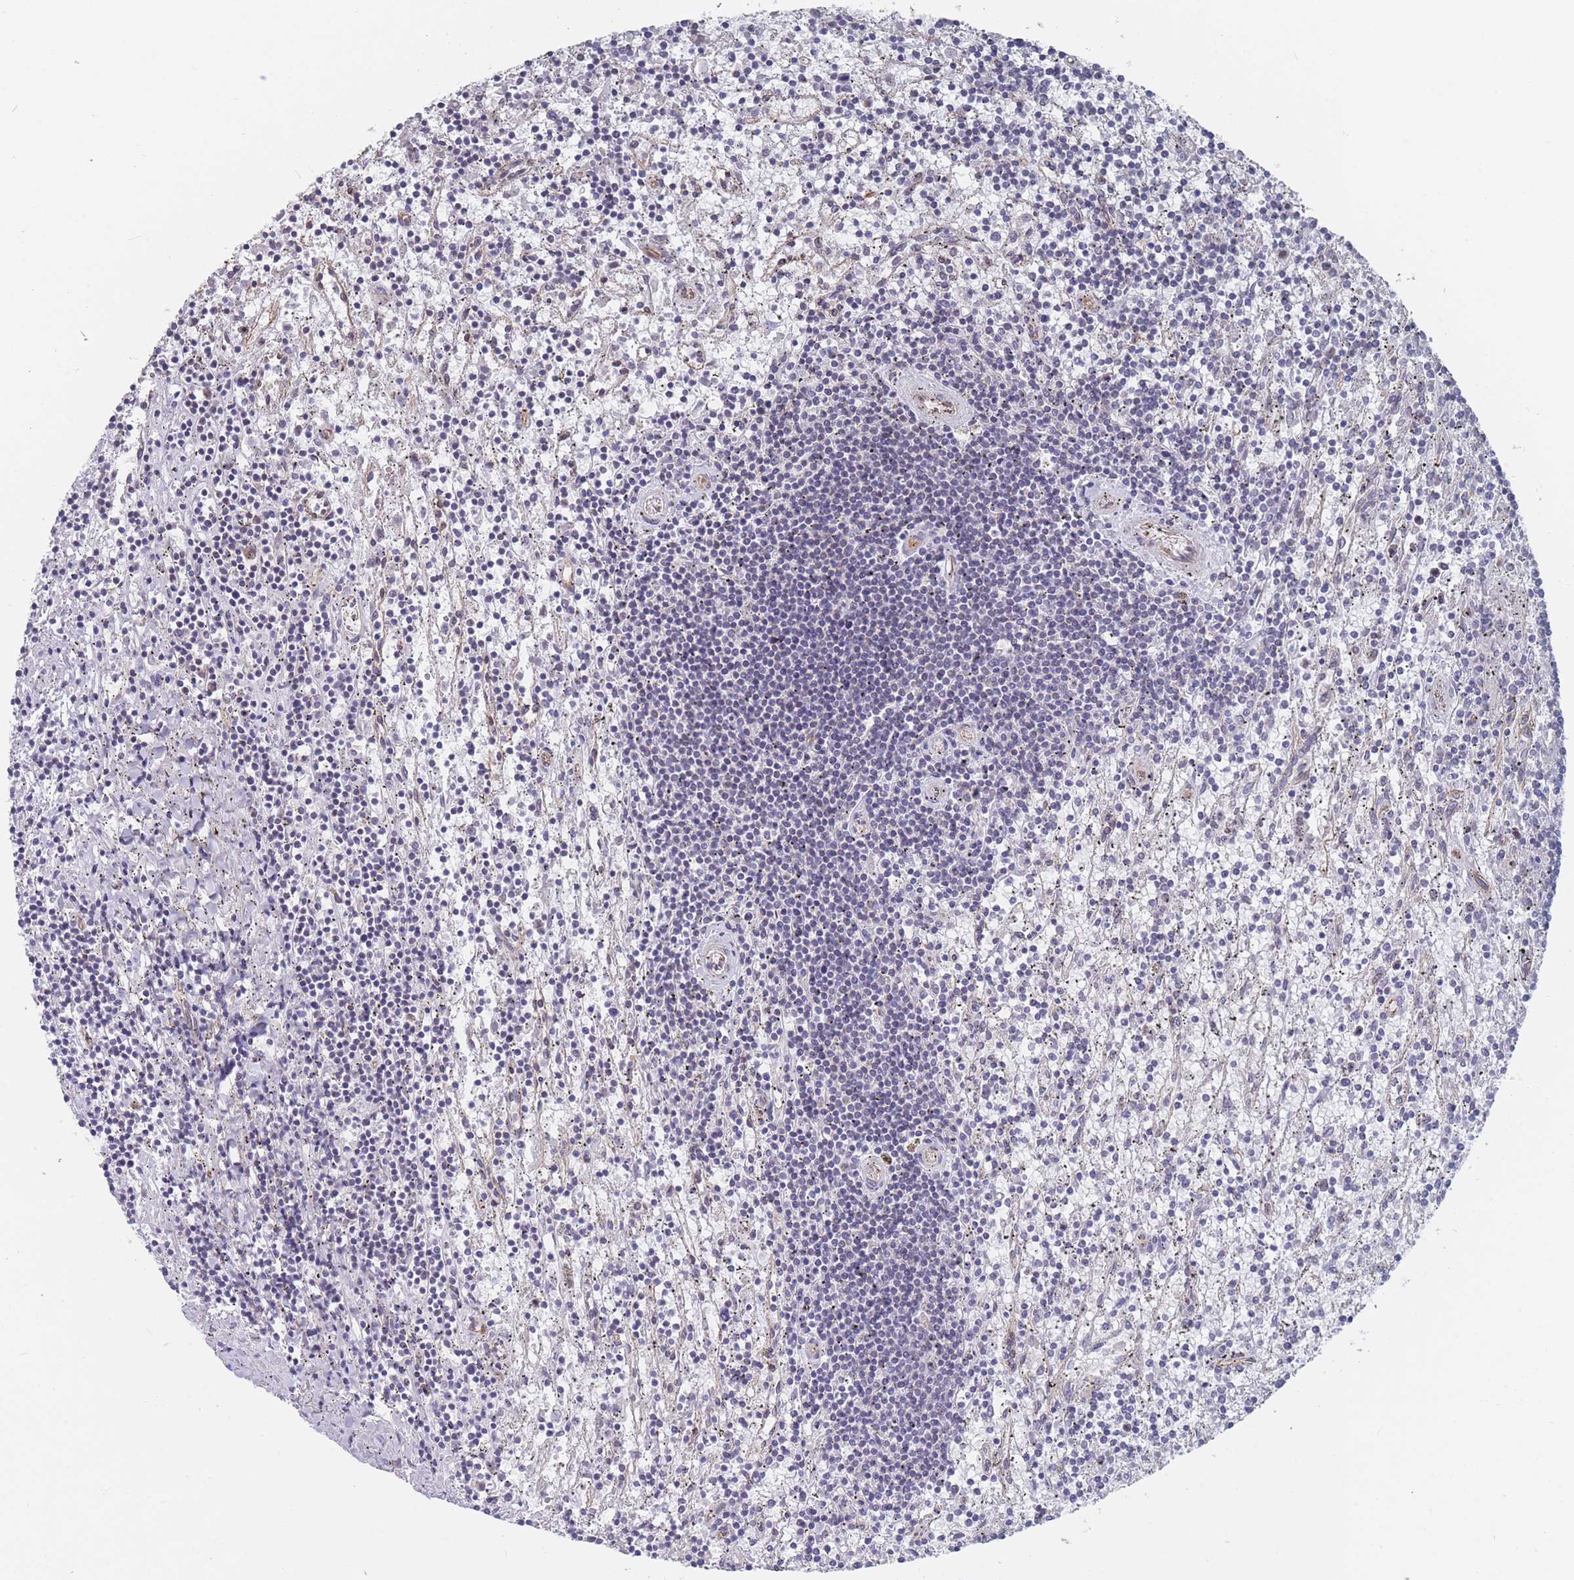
{"staining": {"intensity": "negative", "quantity": "none", "location": "none"}, "tissue": "lymphoma", "cell_type": "Tumor cells", "image_type": "cancer", "snomed": [{"axis": "morphology", "description": "Malignant lymphoma, non-Hodgkin's type, Low grade"}, {"axis": "topography", "description": "Spleen"}], "caption": "DAB immunohistochemical staining of malignant lymphoma, non-Hodgkin's type (low-grade) reveals no significant positivity in tumor cells.", "gene": "SLC1A6", "patient": {"sex": "male", "age": 76}}